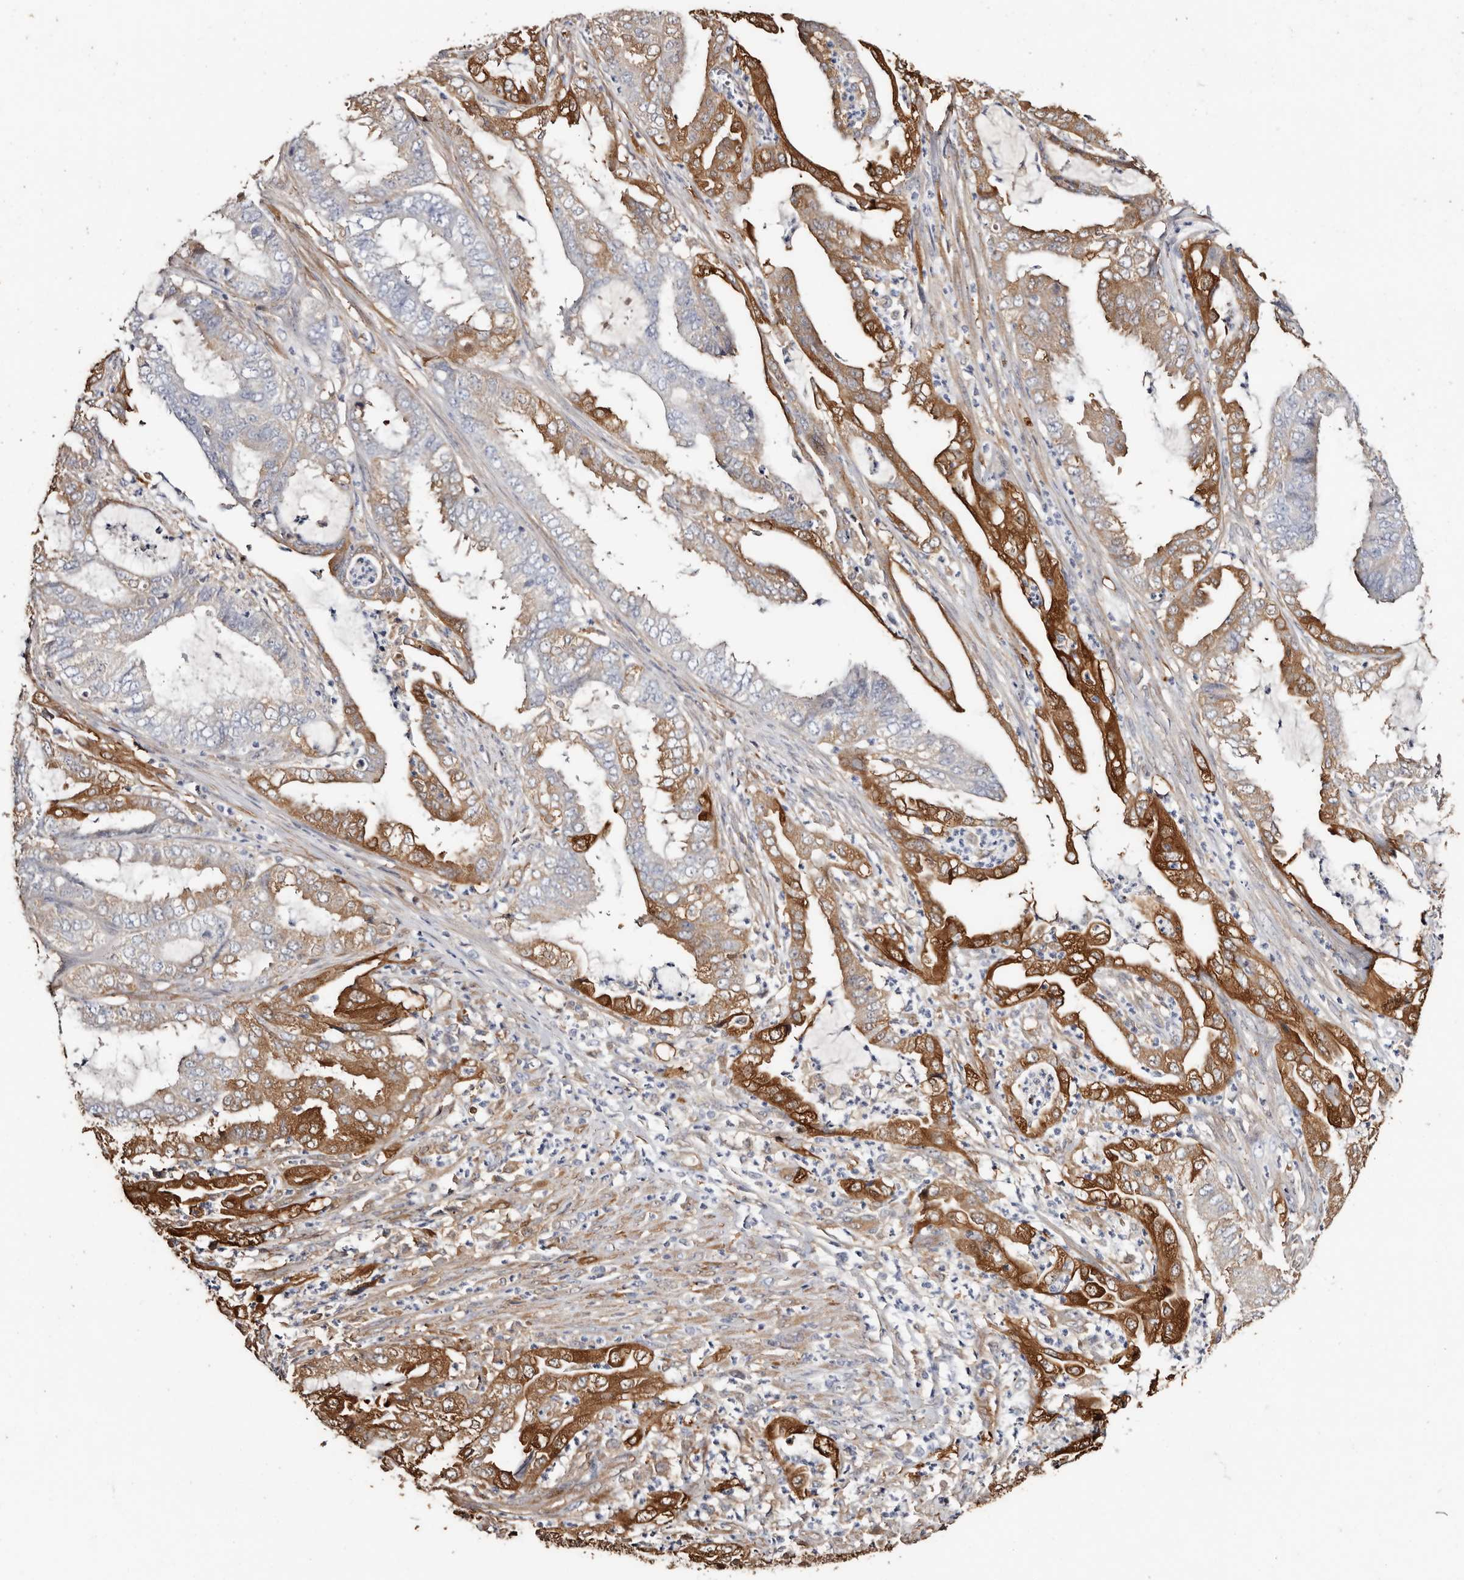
{"staining": {"intensity": "strong", "quantity": "25%-75%", "location": "cytoplasmic/membranous"}, "tissue": "endometrial cancer", "cell_type": "Tumor cells", "image_type": "cancer", "snomed": [{"axis": "morphology", "description": "Adenocarcinoma, NOS"}, {"axis": "topography", "description": "Endometrium"}], "caption": "Strong cytoplasmic/membranous positivity is present in approximately 25%-75% of tumor cells in endometrial cancer (adenocarcinoma).", "gene": "TGM2", "patient": {"sex": "female", "age": 51}}